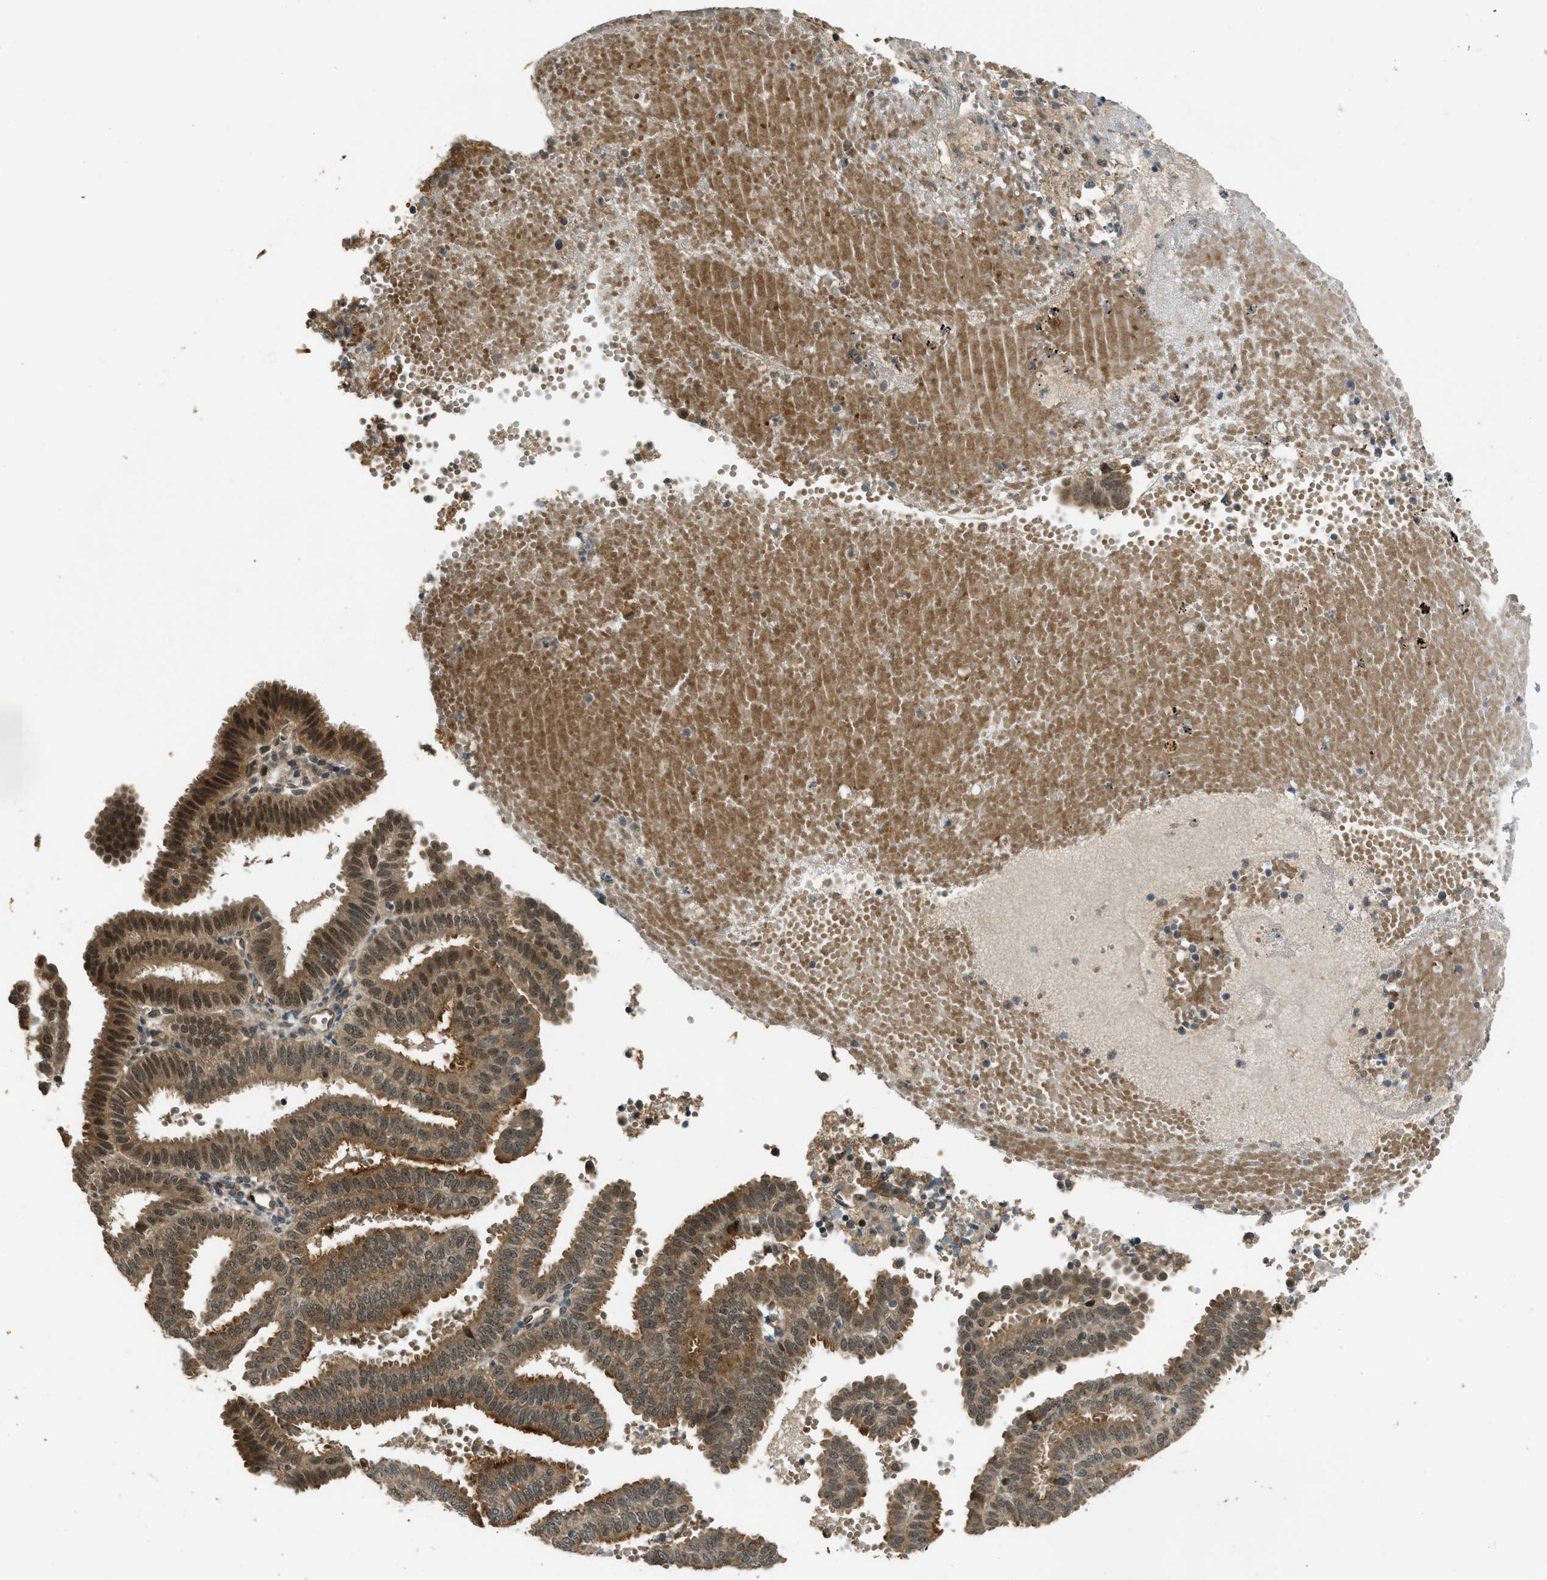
{"staining": {"intensity": "moderate", "quantity": ">75%", "location": "cytoplasmic/membranous,nuclear"}, "tissue": "endometrial cancer", "cell_type": "Tumor cells", "image_type": "cancer", "snomed": [{"axis": "morphology", "description": "Adenocarcinoma, NOS"}, {"axis": "topography", "description": "Endometrium"}], "caption": "Human adenocarcinoma (endometrial) stained for a protein (brown) shows moderate cytoplasmic/membranous and nuclear positive positivity in about >75% of tumor cells.", "gene": "GET1", "patient": {"sex": "female", "age": 58}}